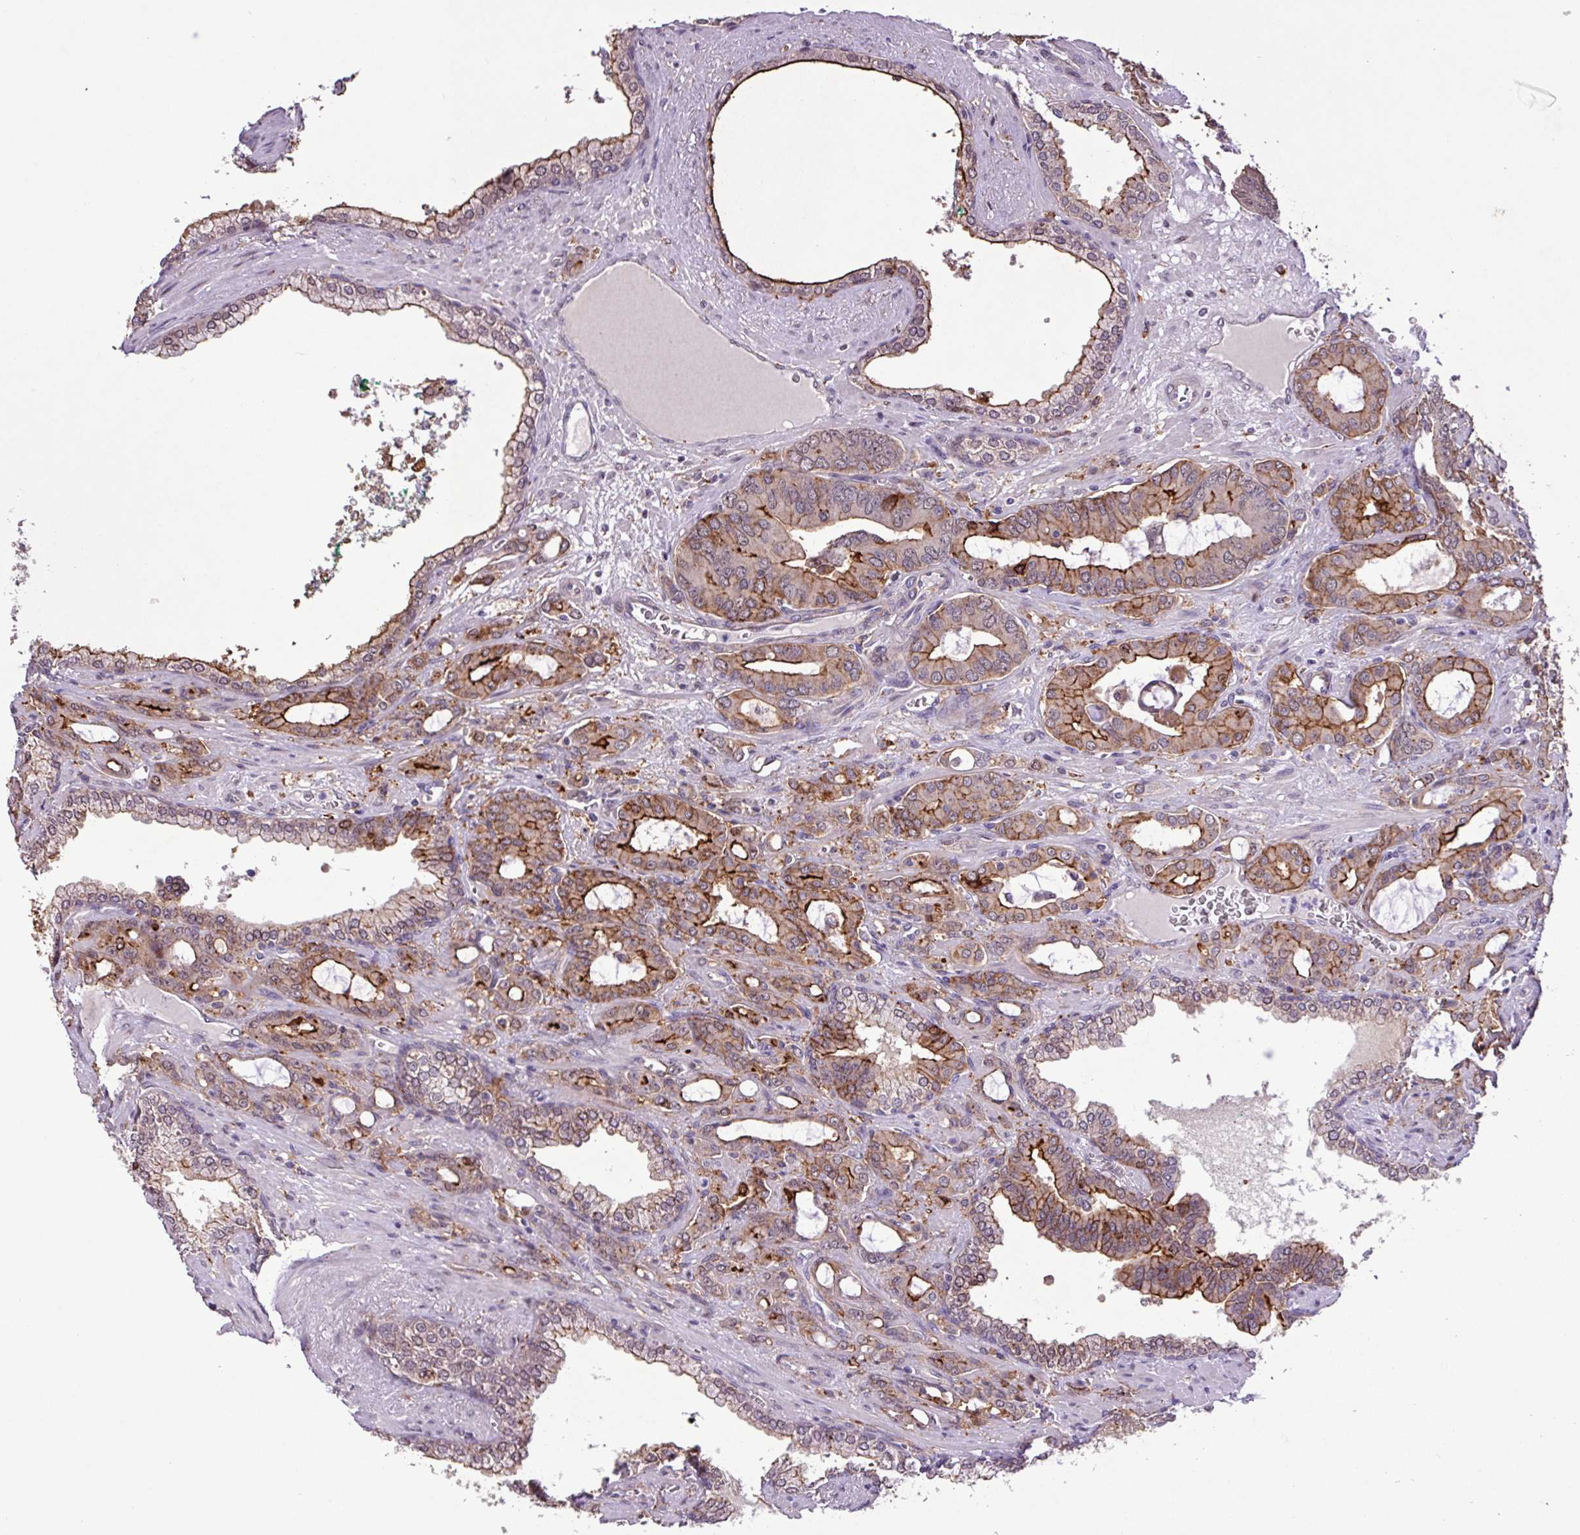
{"staining": {"intensity": "moderate", "quantity": "25%-75%", "location": "cytoplasmic/membranous"}, "tissue": "prostate cancer", "cell_type": "Tumor cells", "image_type": "cancer", "snomed": [{"axis": "morphology", "description": "Adenocarcinoma, High grade"}, {"axis": "topography", "description": "Prostate"}], "caption": "The histopathology image reveals a brown stain indicating the presence of a protein in the cytoplasmic/membranous of tumor cells in prostate cancer.", "gene": "RPP25L", "patient": {"sex": "male", "age": 72}}